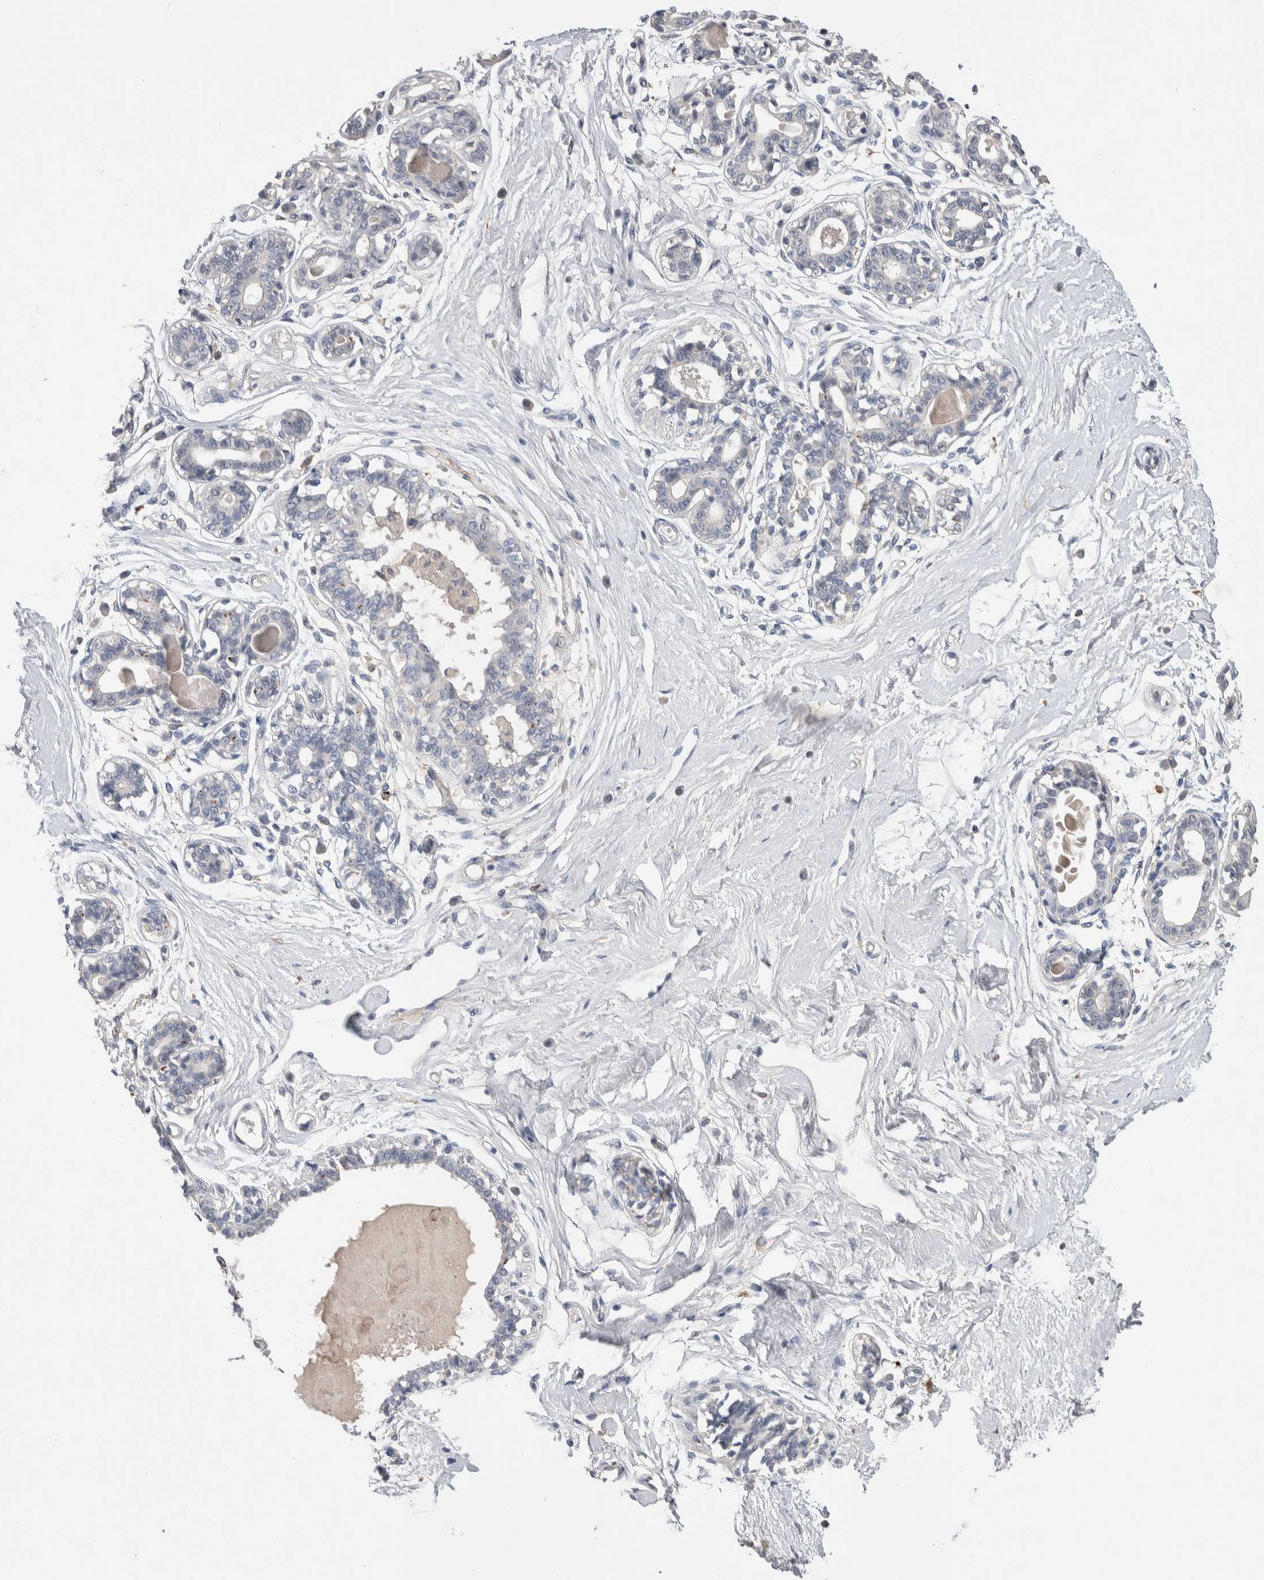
{"staining": {"intensity": "negative", "quantity": "none", "location": "none"}, "tissue": "breast", "cell_type": "Adipocytes", "image_type": "normal", "snomed": [{"axis": "morphology", "description": "Normal tissue, NOS"}, {"axis": "topography", "description": "Breast"}], "caption": "Protein analysis of normal breast exhibits no significant expression in adipocytes.", "gene": "CEP131", "patient": {"sex": "female", "age": 45}}